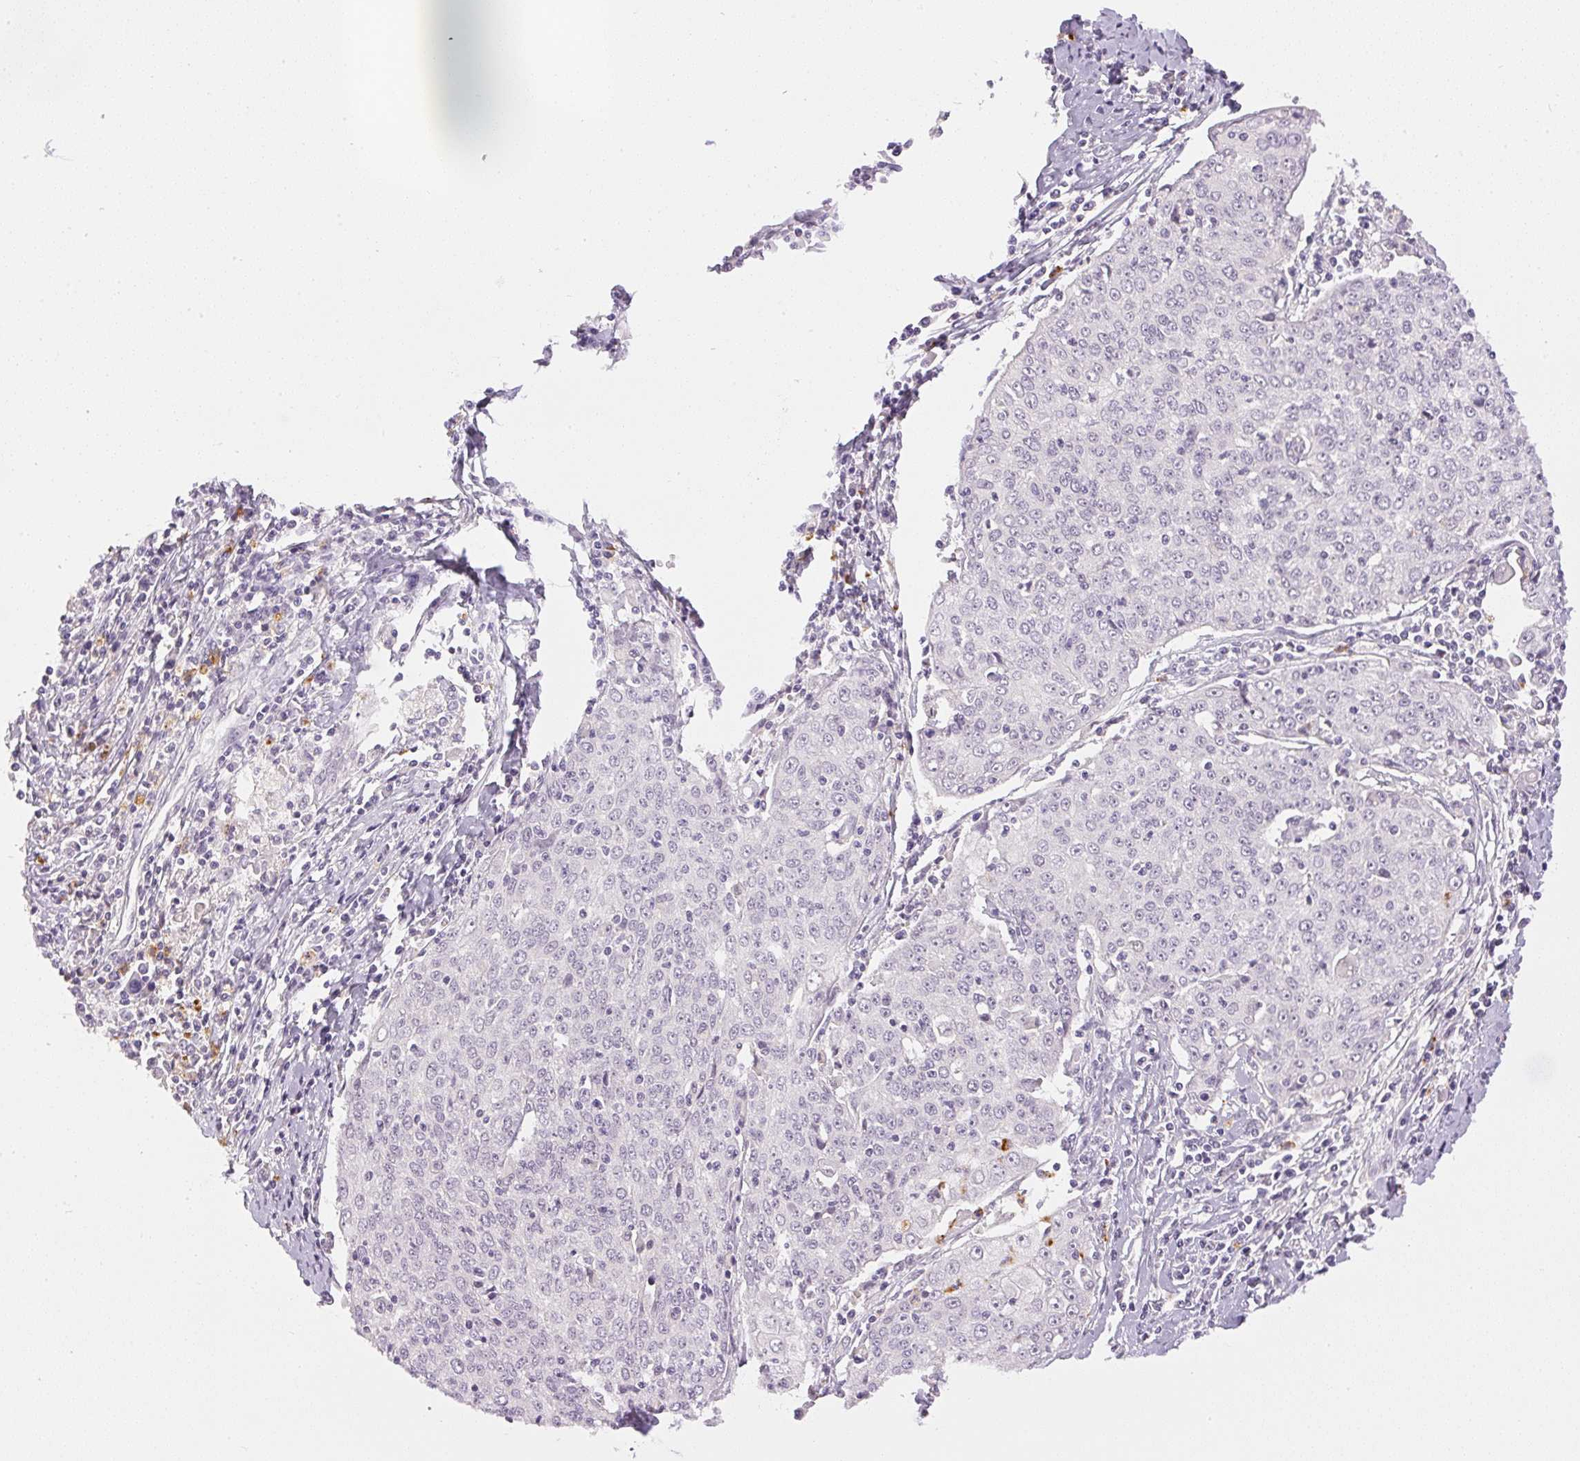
{"staining": {"intensity": "negative", "quantity": "none", "location": "none"}, "tissue": "cervical cancer", "cell_type": "Tumor cells", "image_type": "cancer", "snomed": [{"axis": "morphology", "description": "Squamous cell carcinoma, NOS"}, {"axis": "topography", "description": "Cervix"}], "caption": "The immunohistochemistry (IHC) micrograph has no significant positivity in tumor cells of squamous cell carcinoma (cervical) tissue.", "gene": "SGF29", "patient": {"sex": "female", "age": 48}}